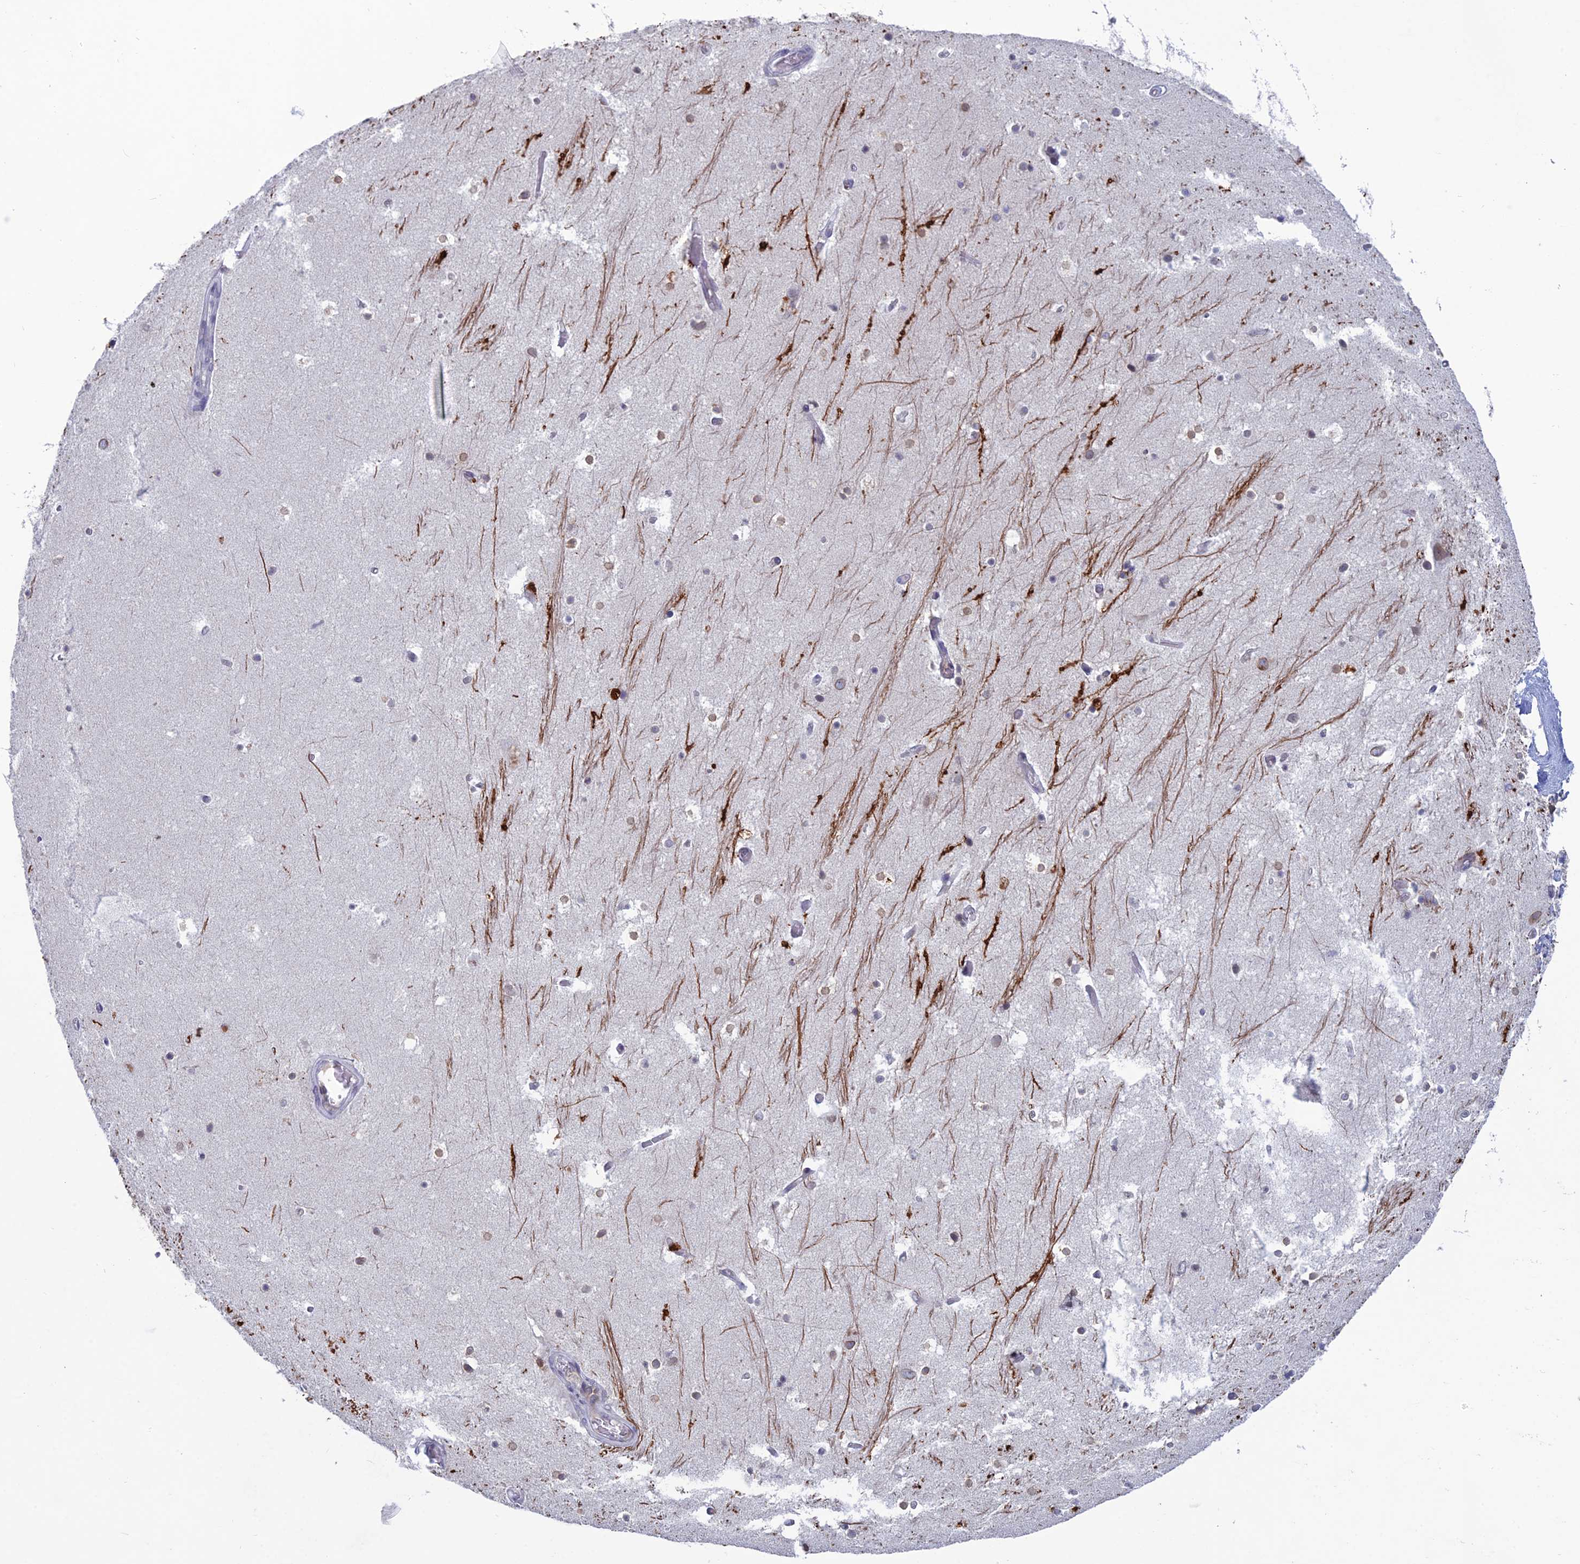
{"staining": {"intensity": "weak", "quantity": "25%-75%", "location": "nuclear"}, "tissue": "hippocampus", "cell_type": "Glial cells", "image_type": "normal", "snomed": [{"axis": "morphology", "description": "Normal tissue, NOS"}, {"axis": "topography", "description": "Hippocampus"}], "caption": "Protein analysis of normal hippocampus displays weak nuclear staining in about 25%-75% of glial cells.", "gene": "WDR46", "patient": {"sex": "female", "age": 52}}